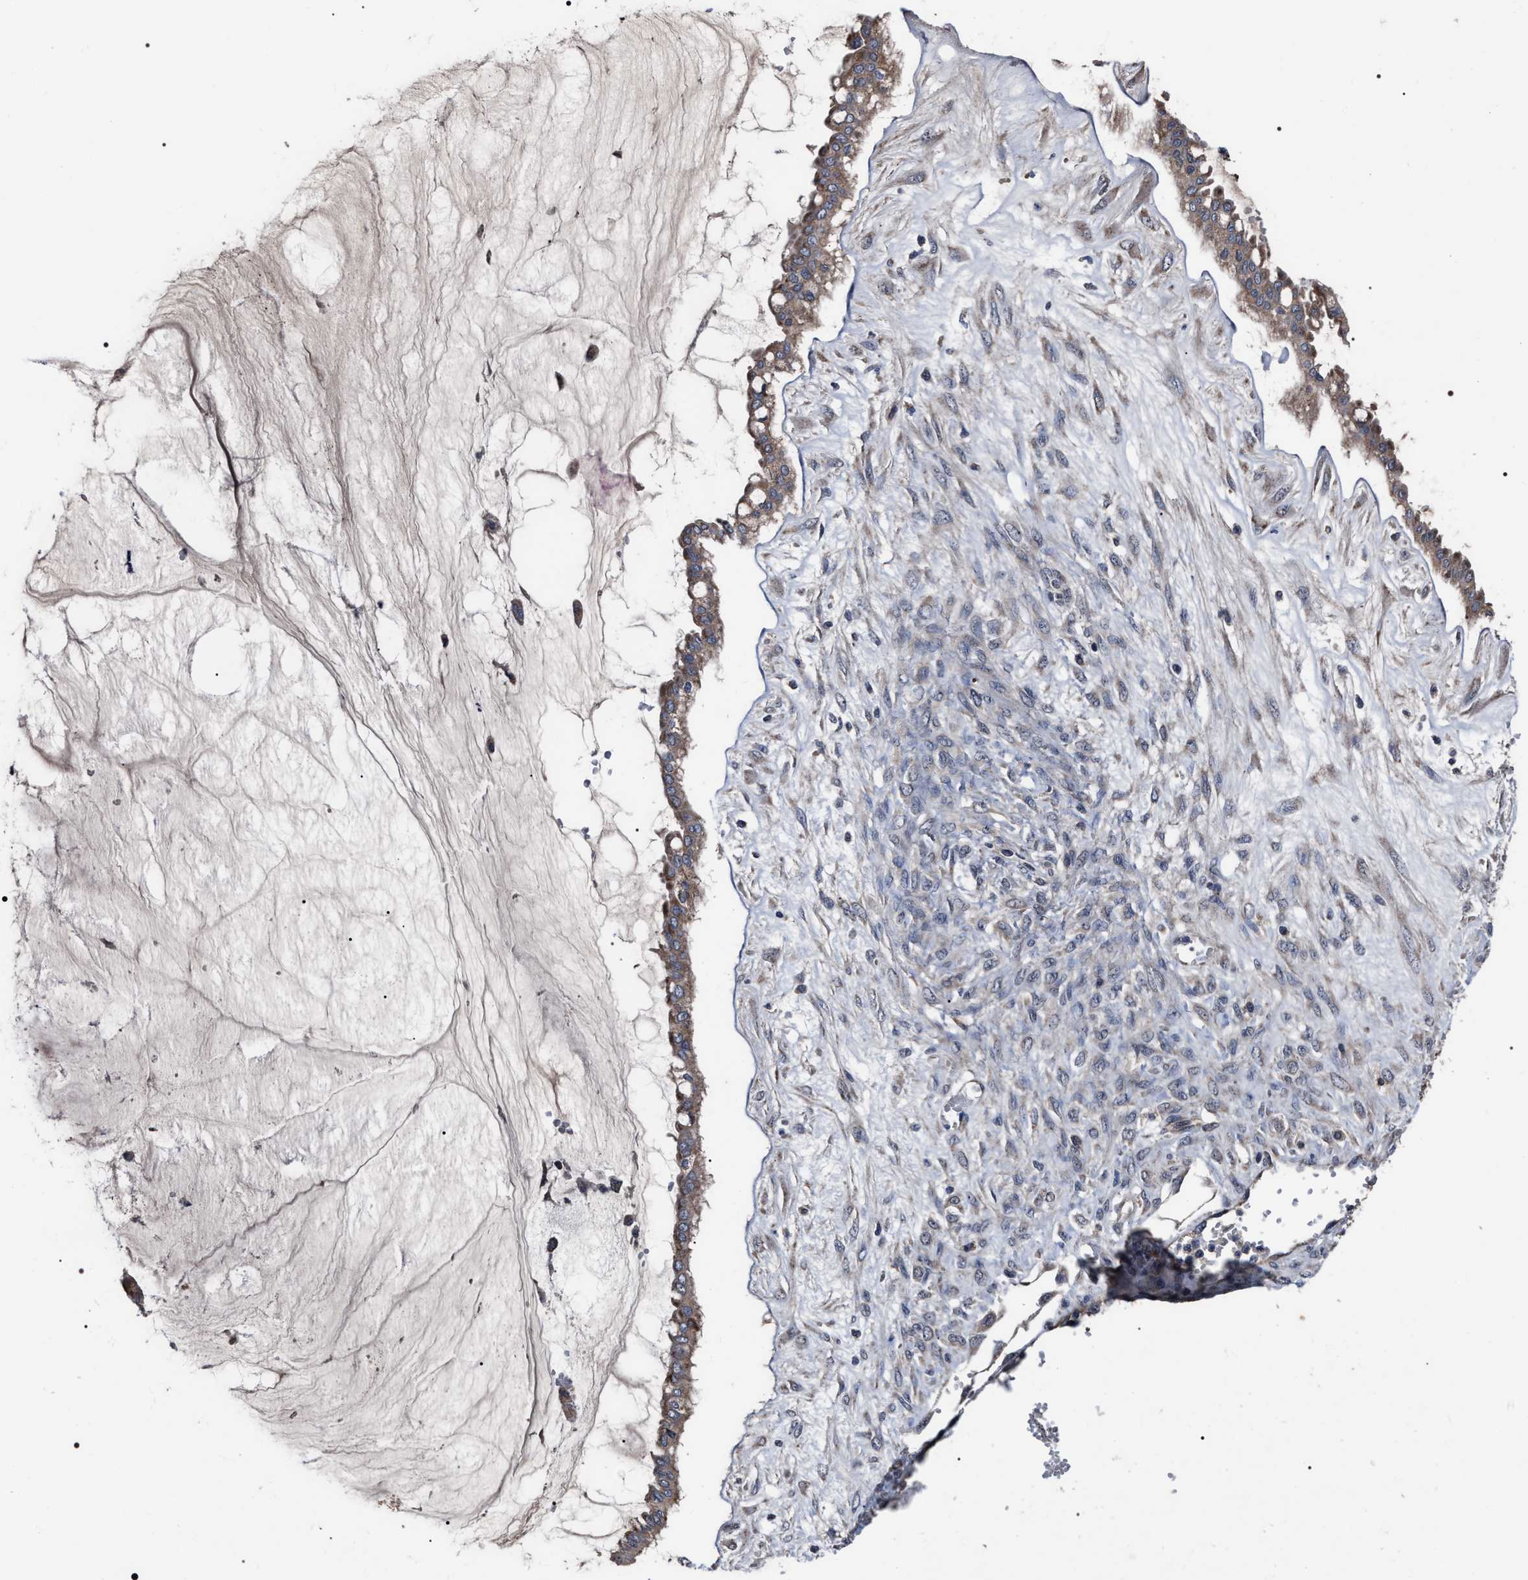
{"staining": {"intensity": "moderate", "quantity": ">75%", "location": "cytoplasmic/membranous"}, "tissue": "ovarian cancer", "cell_type": "Tumor cells", "image_type": "cancer", "snomed": [{"axis": "morphology", "description": "Cystadenocarcinoma, mucinous, NOS"}, {"axis": "topography", "description": "Ovary"}], "caption": "Protein staining of ovarian mucinous cystadenocarcinoma tissue reveals moderate cytoplasmic/membranous staining in about >75% of tumor cells.", "gene": "MACC1", "patient": {"sex": "female", "age": 73}}